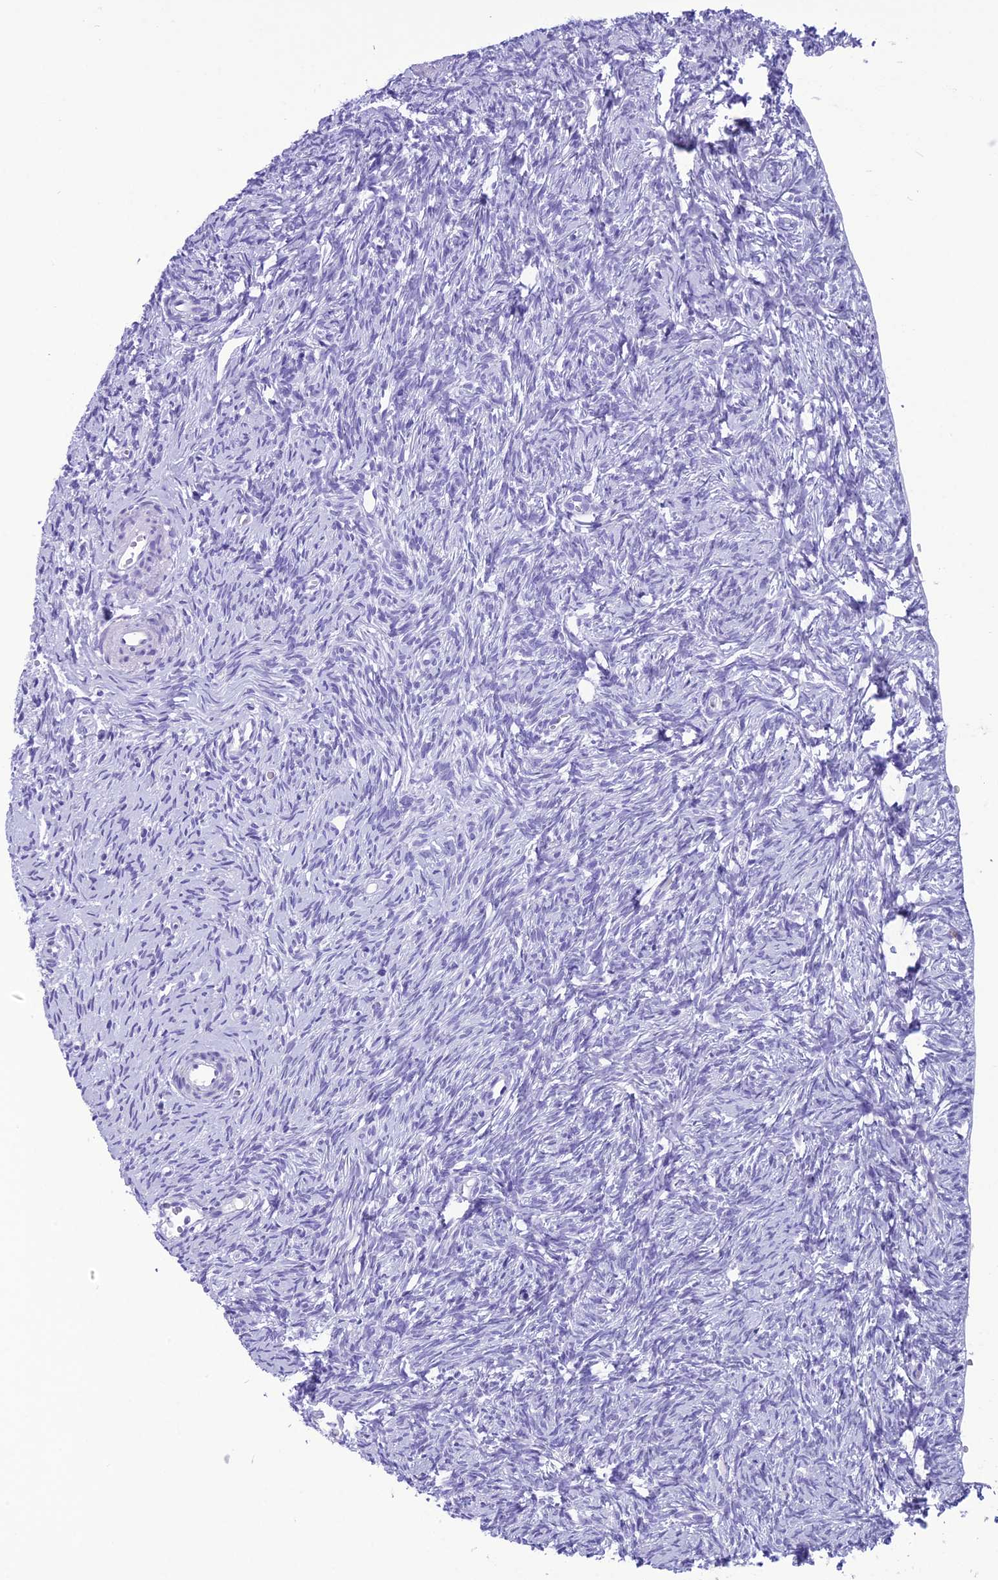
{"staining": {"intensity": "moderate", "quantity": ">75%", "location": "cytoplasmic/membranous"}, "tissue": "ovary", "cell_type": "Follicle cells", "image_type": "normal", "snomed": [{"axis": "morphology", "description": "Normal tissue, NOS"}, {"axis": "topography", "description": "Ovary"}], "caption": "An immunohistochemistry (IHC) photomicrograph of unremarkable tissue is shown. Protein staining in brown labels moderate cytoplasmic/membranous positivity in ovary within follicle cells.", "gene": "TRAM1L1", "patient": {"sex": "female", "age": 51}}